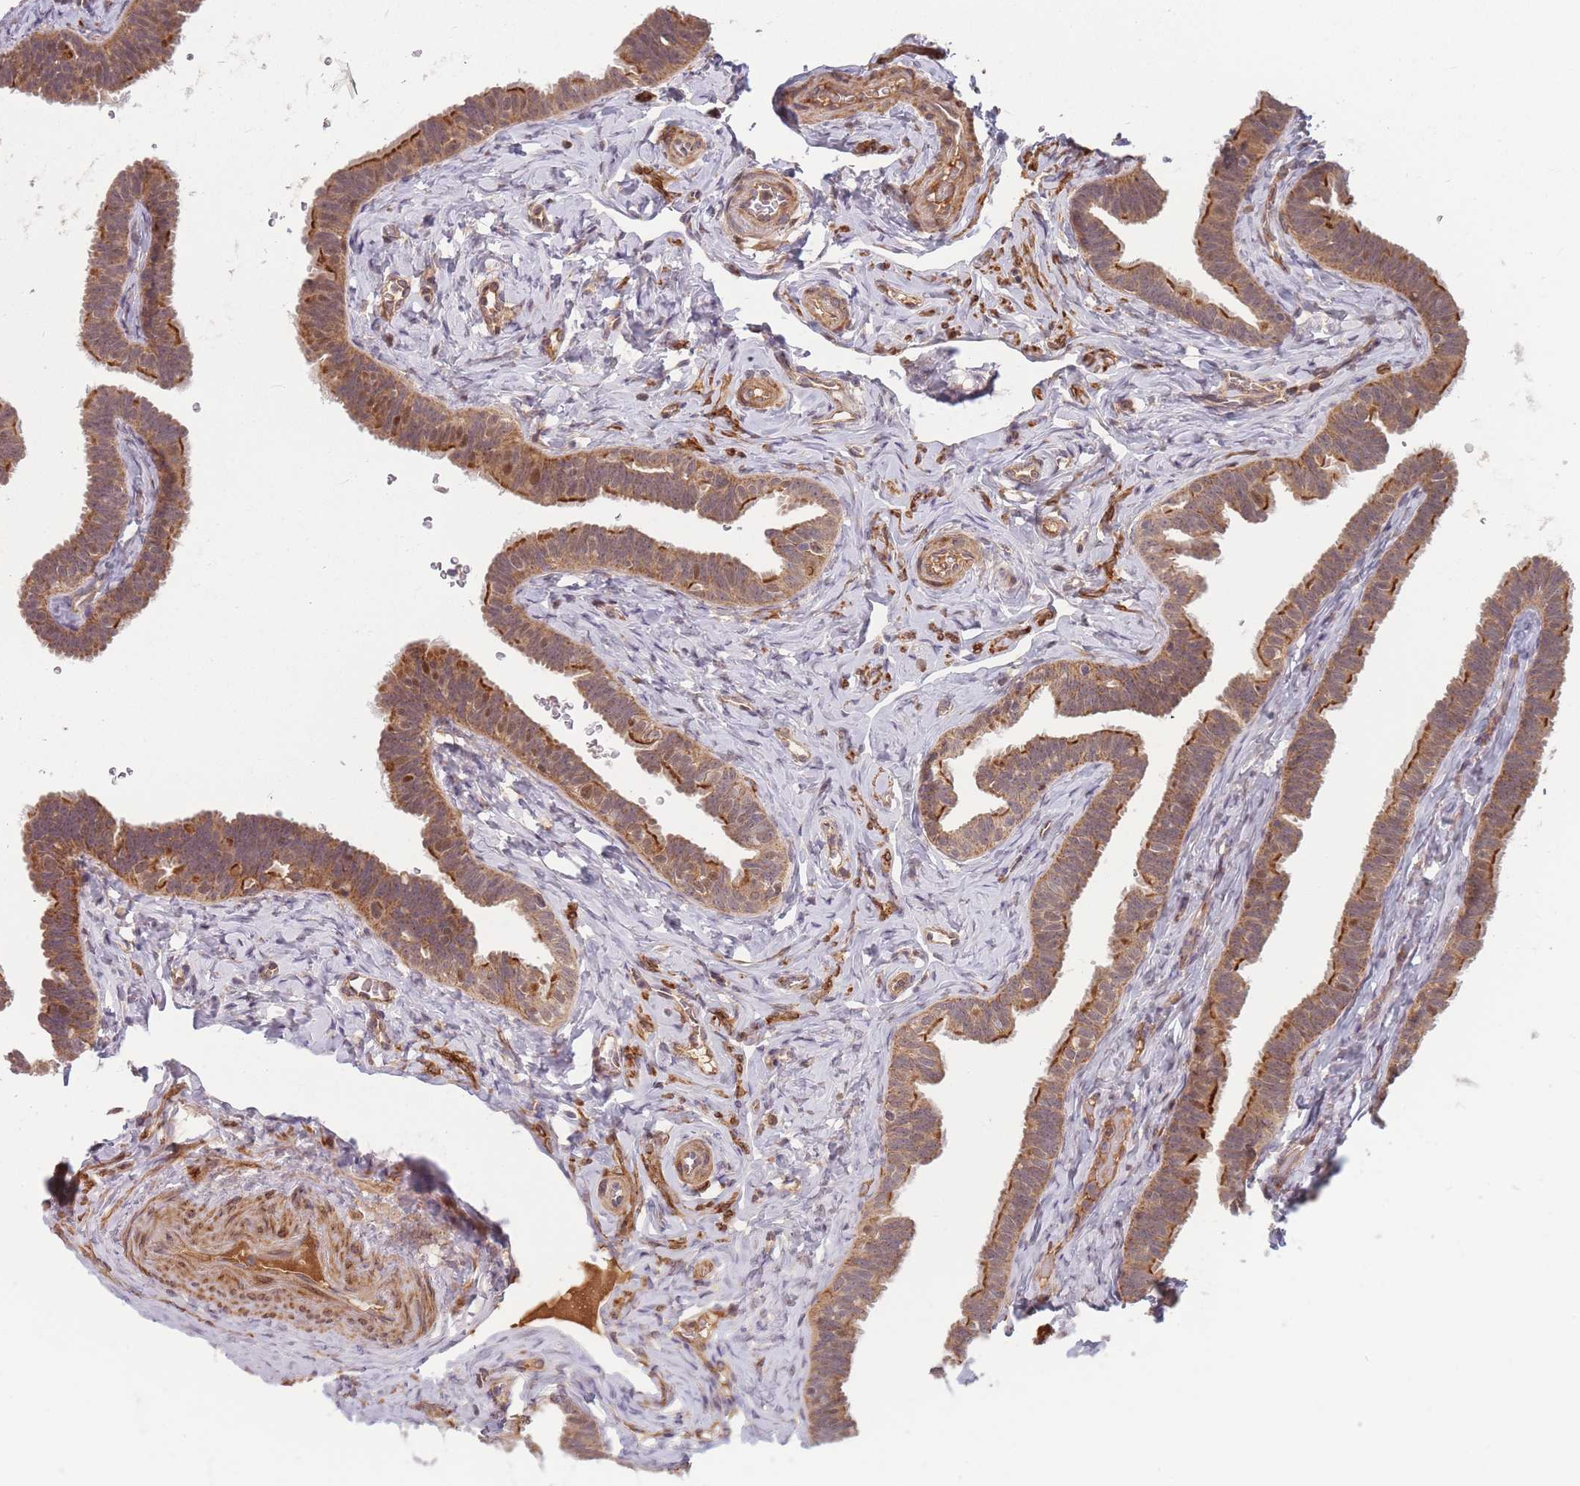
{"staining": {"intensity": "strong", "quantity": "25%-75%", "location": "cytoplasmic/membranous,nuclear"}, "tissue": "fallopian tube", "cell_type": "Glandular cells", "image_type": "normal", "snomed": [{"axis": "morphology", "description": "Normal tissue, NOS"}, {"axis": "topography", "description": "Fallopian tube"}], "caption": "This is a histology image of immunohistochemistry (IHC) staining of normal fallopian tube, which shows strong staining in the cytoplasmic/membranous,nuclear of glandular cells.", "gene": "FAM153A", "patient": {"sex": "female", "age": 39}}